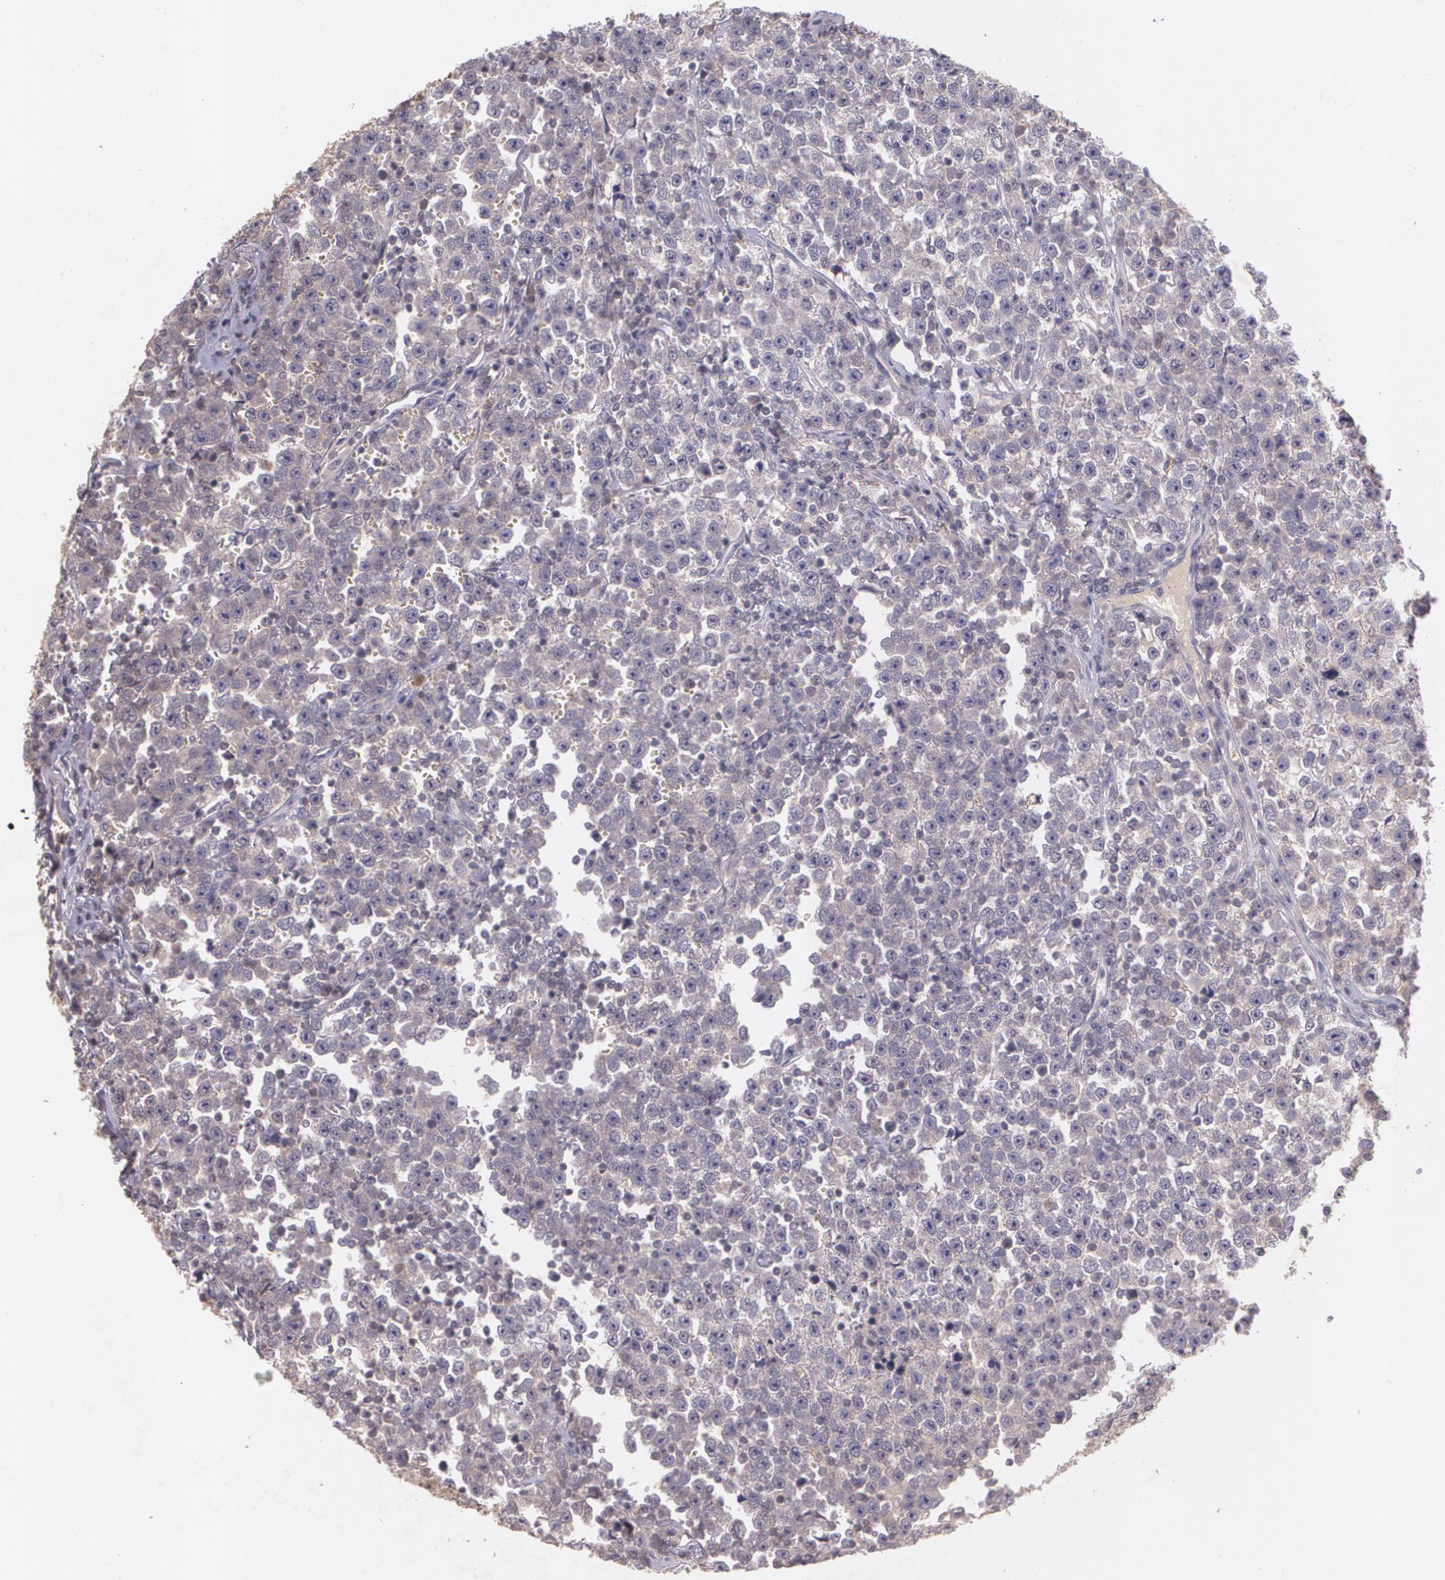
{"staining": {"intensity": "weak", "quantity": ">75%", "location": "cytoplasmic/membranous"}, "tissue": "testis cancer", "cell_type": "Tumor cells", "image_type": "cancer", "snomed": [{"axis": "morphology", "description": "Seminoma, NOS"}, {"axis": "topography", "description": "Testis"}], "caption": "There is low levels of weak cytoplasmic/membranous staining in tumor cells of seminoma (testis), as demonstrated by immunohistochemical staining (brown color).", "gene": "TM4SF1", "patient": {"sex": "male", "age": 43}}